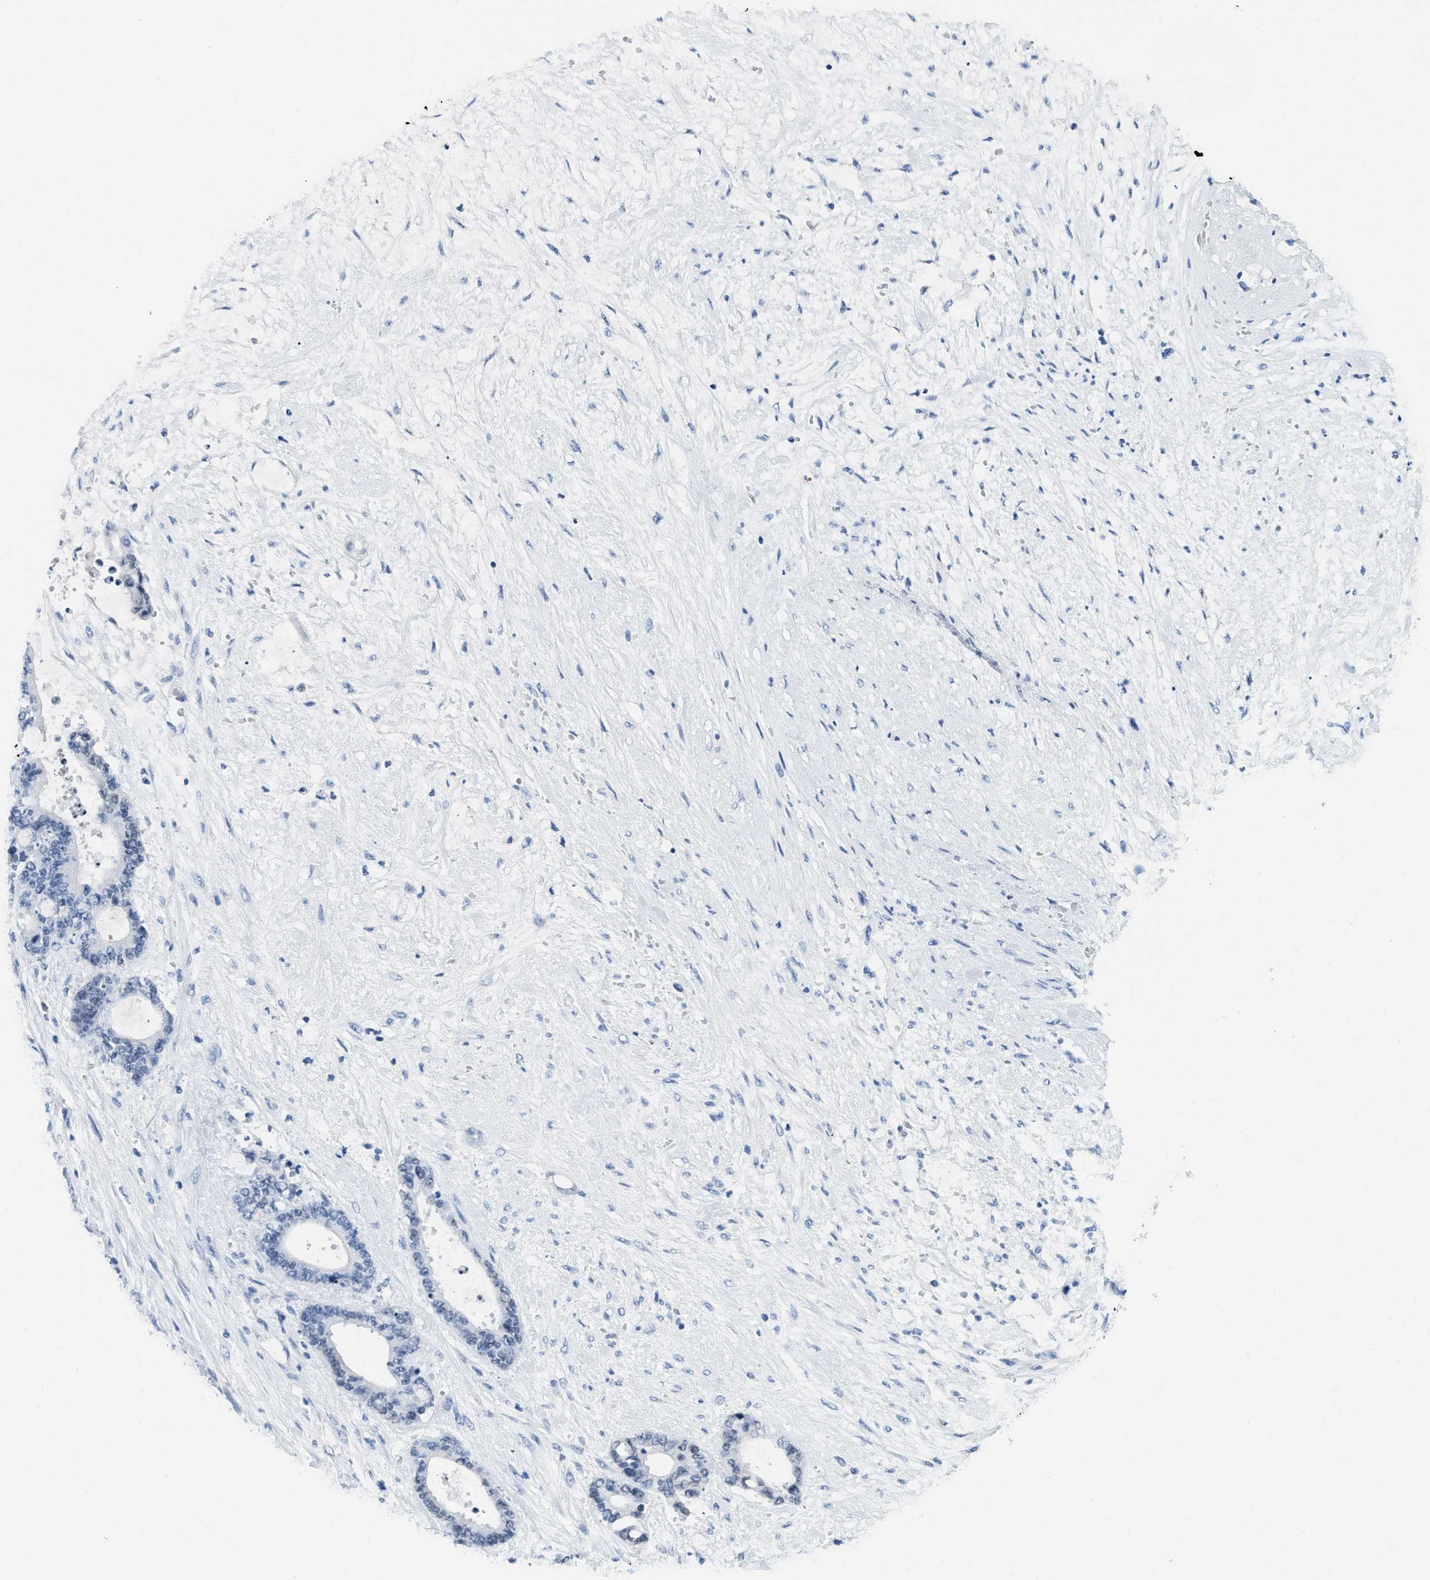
{"staining": {"intensity": "weak", "quantity": "<25%", "location": "nuclear"}, "tissue": "liver cancer", "cell_type": "Tumor cells", "image_type": "cancer", "snomed": [{"axis": "morphology", "description": "Normal tissue, NOS"}, {"axis": "morphology", "description": "Cholangiocarcinoma"}, {"axis": "topography", "description": "Liver"}, {"axis": "topography", "description": "Peripheral nerve tissue"}], "caption": "The image demonstrates no staining of tumor cells in cholangiocarcinoma (liver).", "gene": "TCF7", "patient": {"sex": "female", "age": 73}}